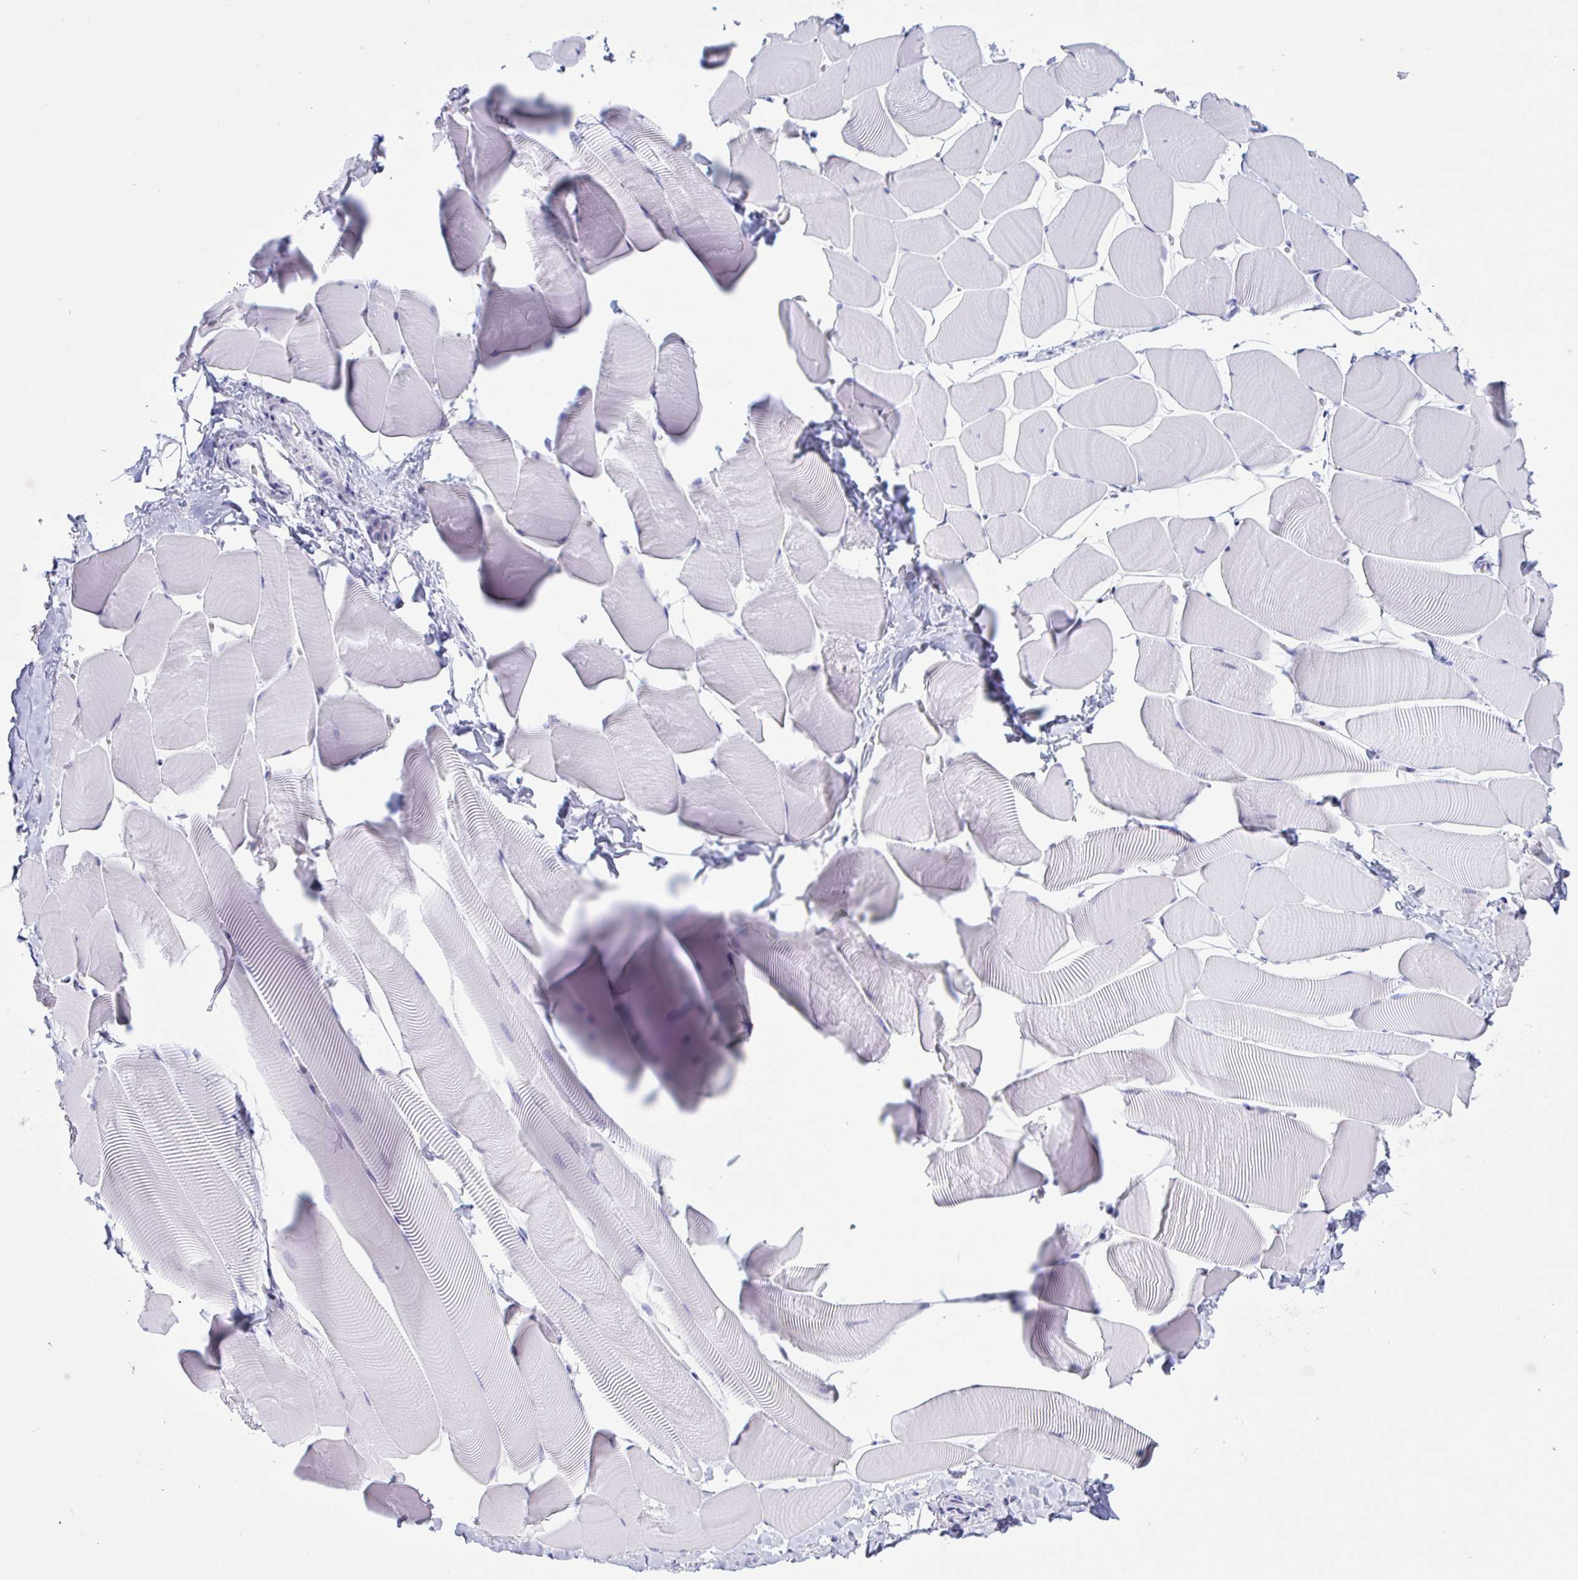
{"staining": {"intensity": "negative", "quantity": "none", "location": "none"}, "tissue": "skeletal muscle", "cell_type": "Myocytes", "image_type": "normal", "snomed": [{"axis": "morphology", "description": "Normal tissue, NOS"}, {"axis": "topography", "description": "Skeletal muscle"}], "caption": "This is an immunohistochemistry (IHC) image of unremarkable skeletal muscle. There is no positivity in myocytes.", "gene": "MRGPRG", "patient": {"sex": "male", "age": 25}}